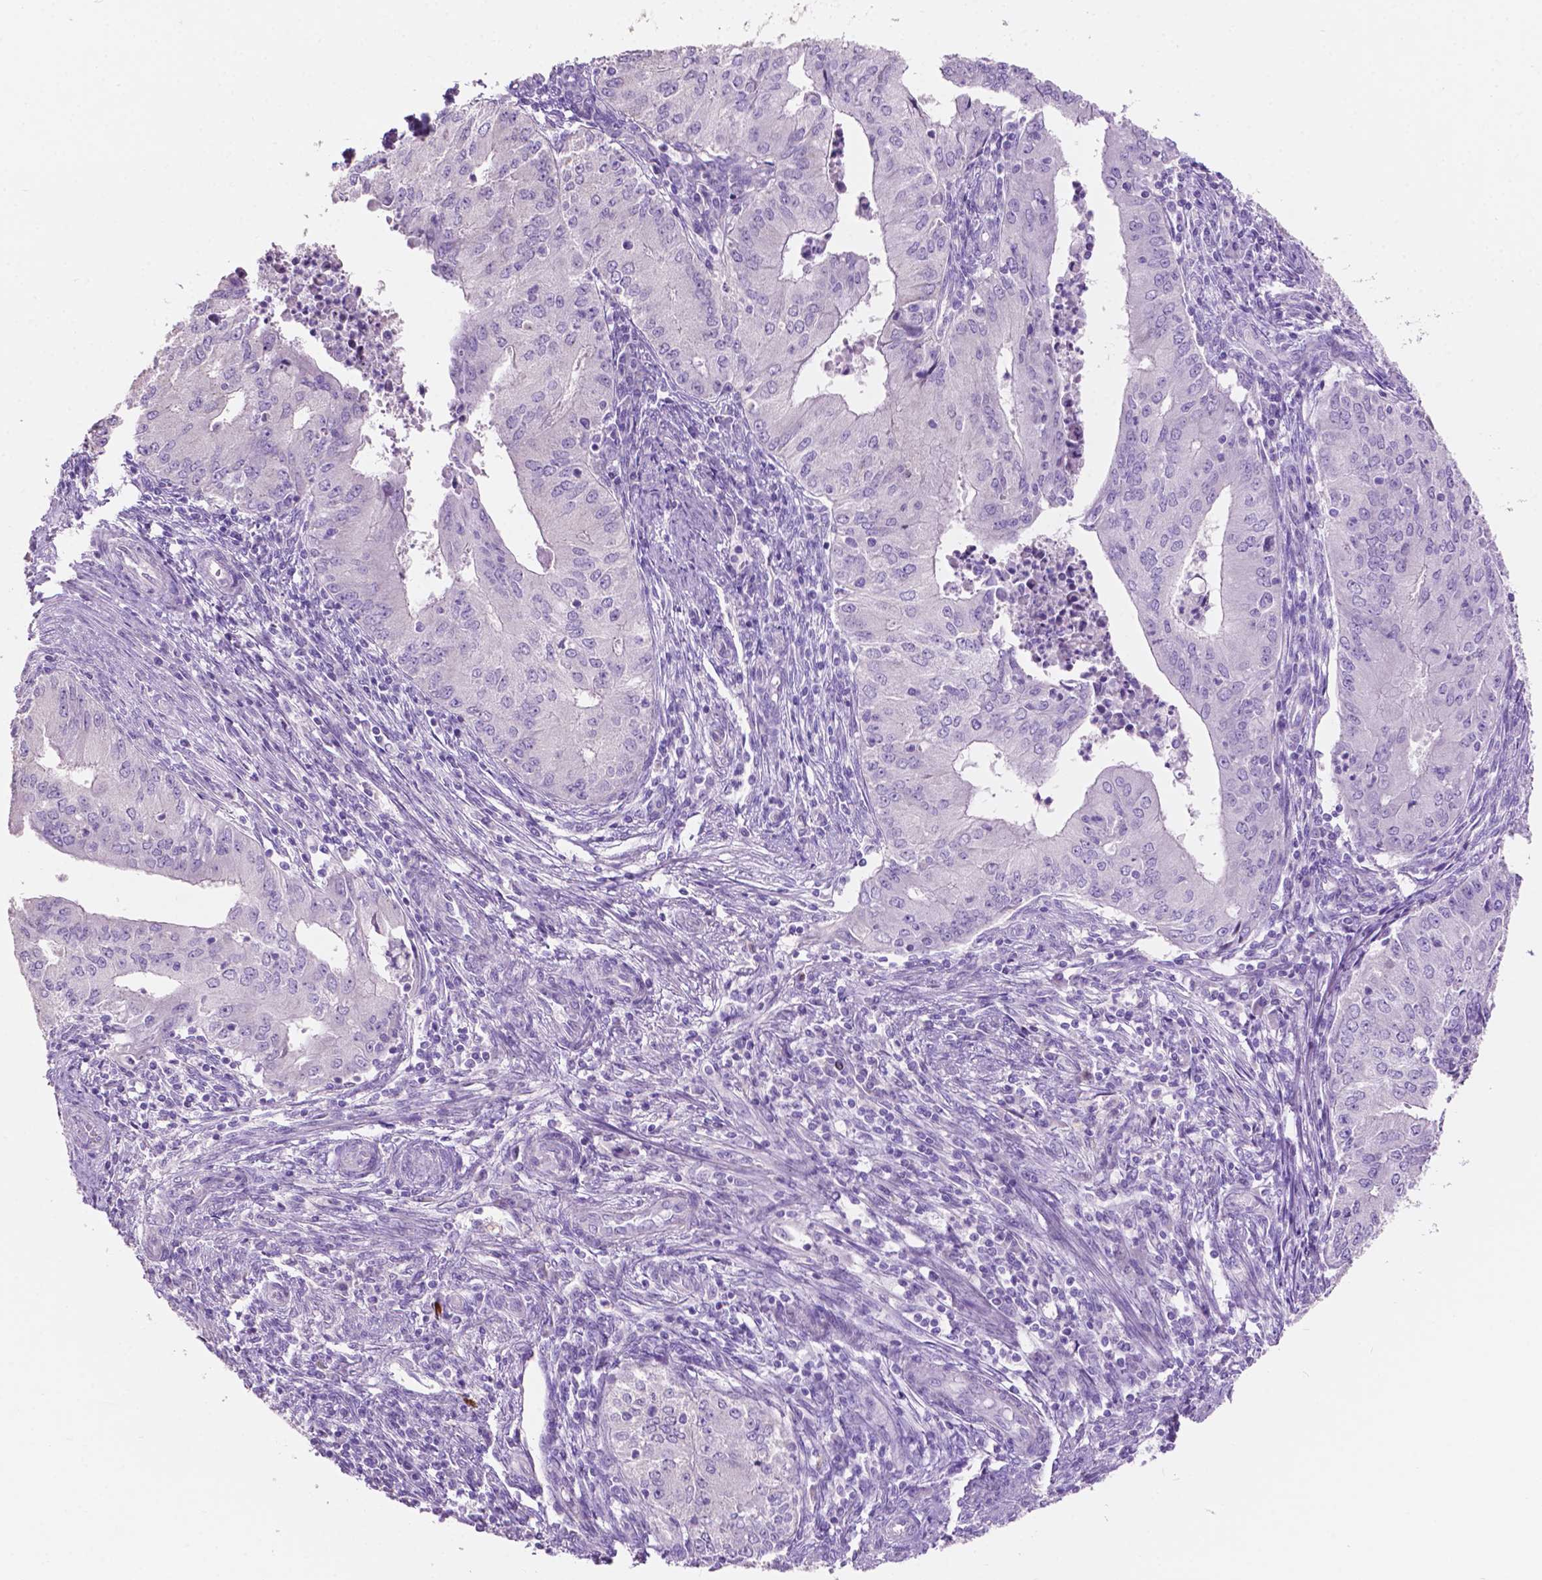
{"staining": {"intensity": "negative", "quantity": "none", "location": "none"}, "tissue": "endometrial cancer", "cell_type": "Tumor cells", "image_type": "cancer", "snomed": [{"axis": "morphology", "description": "Adenocarcinoma, NOS"}, {"axis": "topography", "description": "Endometrium"}], "caption": "IHC photomicrograph of adenocarcinoma (endometrial) stained for a protein (brown), which demonstrates no positivity in tumor cells.", "gene": "CLDN17", "patient": {"sex": "female", "age": 50}}